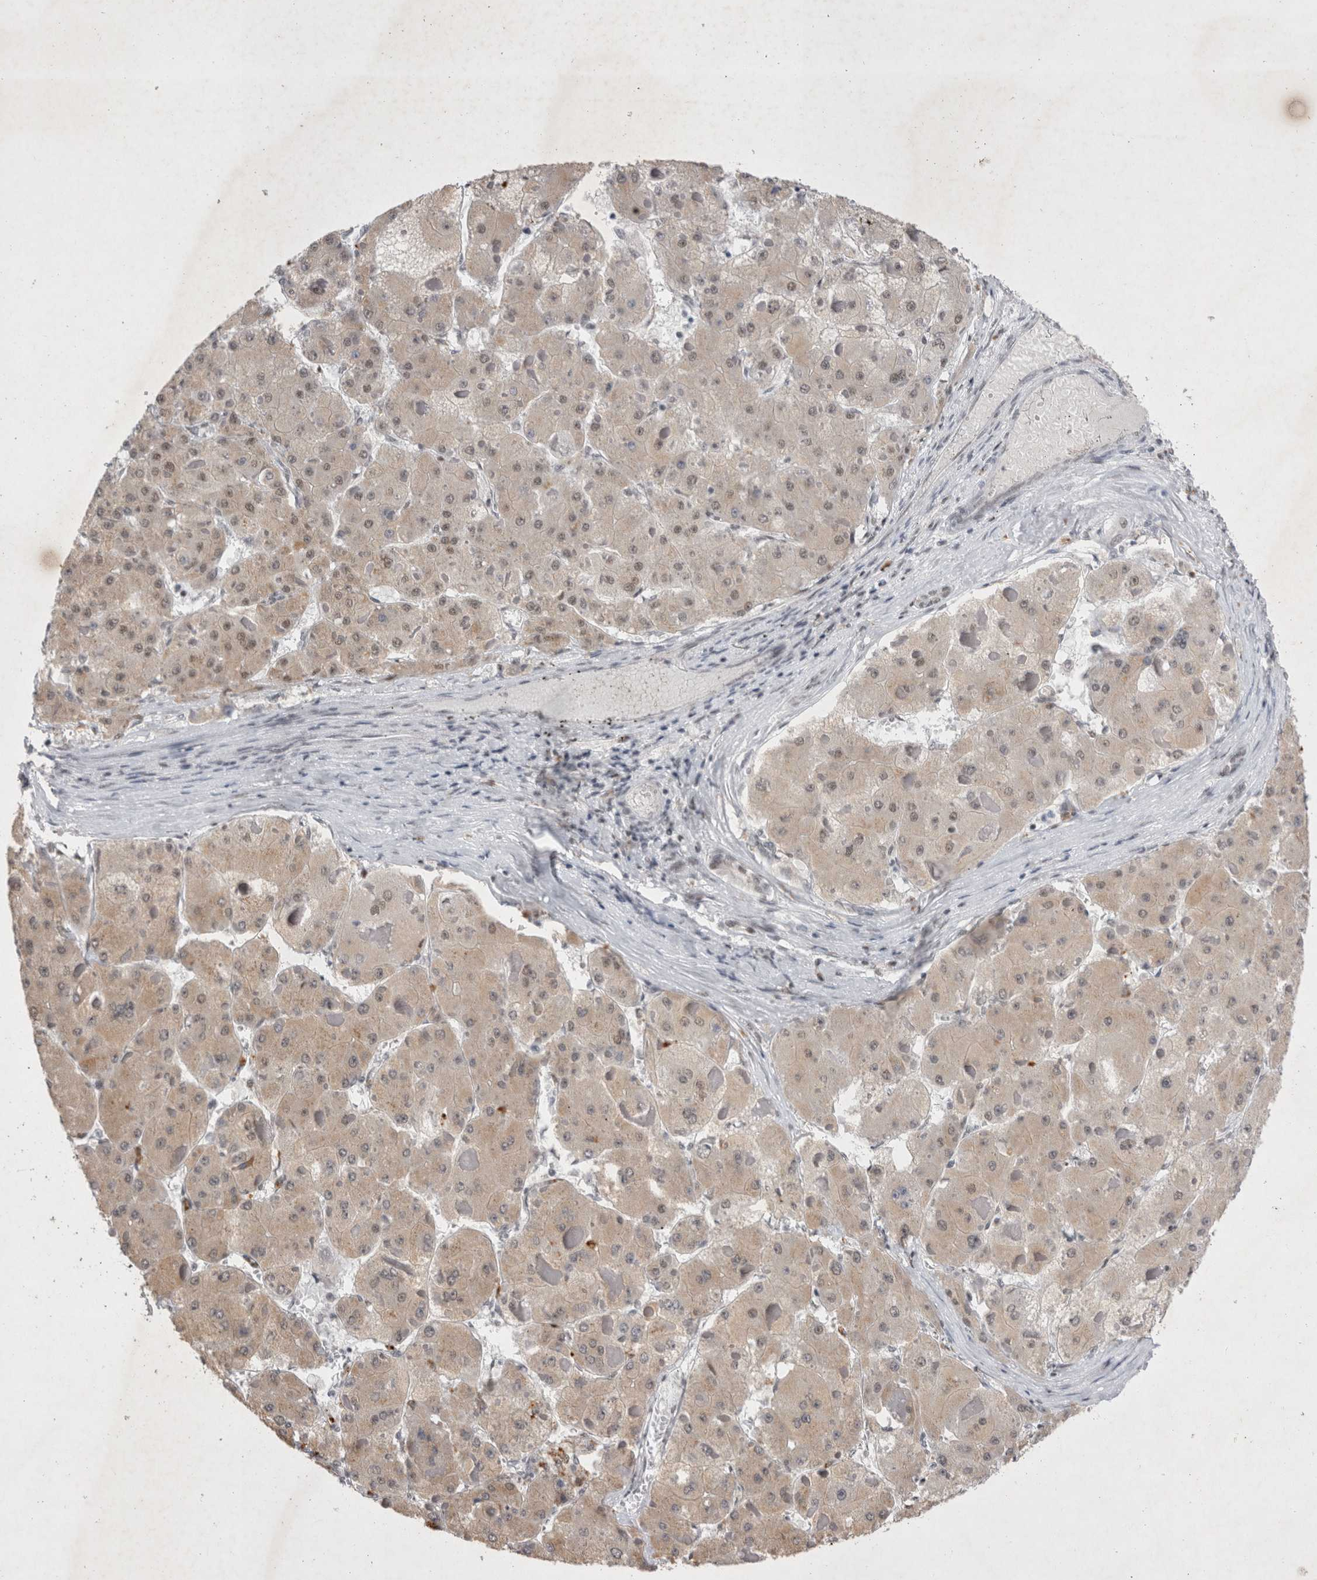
{"staining": {"intensity": "weak", "quantity": ">75%", "location": "cytoplasmic/membranous,nuclear"}, "tissue": "liver cancer", "cell_type": "Tumor cells", "image_type": "cancer", "snomed": [{"axis": "morphology", "description": "Carcinoma, Hepatocellular, NOS"}, {"axis": "topography", "description": "Liver"}], "caption": "Human liver cancer (hepatocellular carcinoma) stained with a protein marker exhibits weak staining in tumor cells.", "gene": "RBM6", "patient": {"sex": "female", "age": 73}}